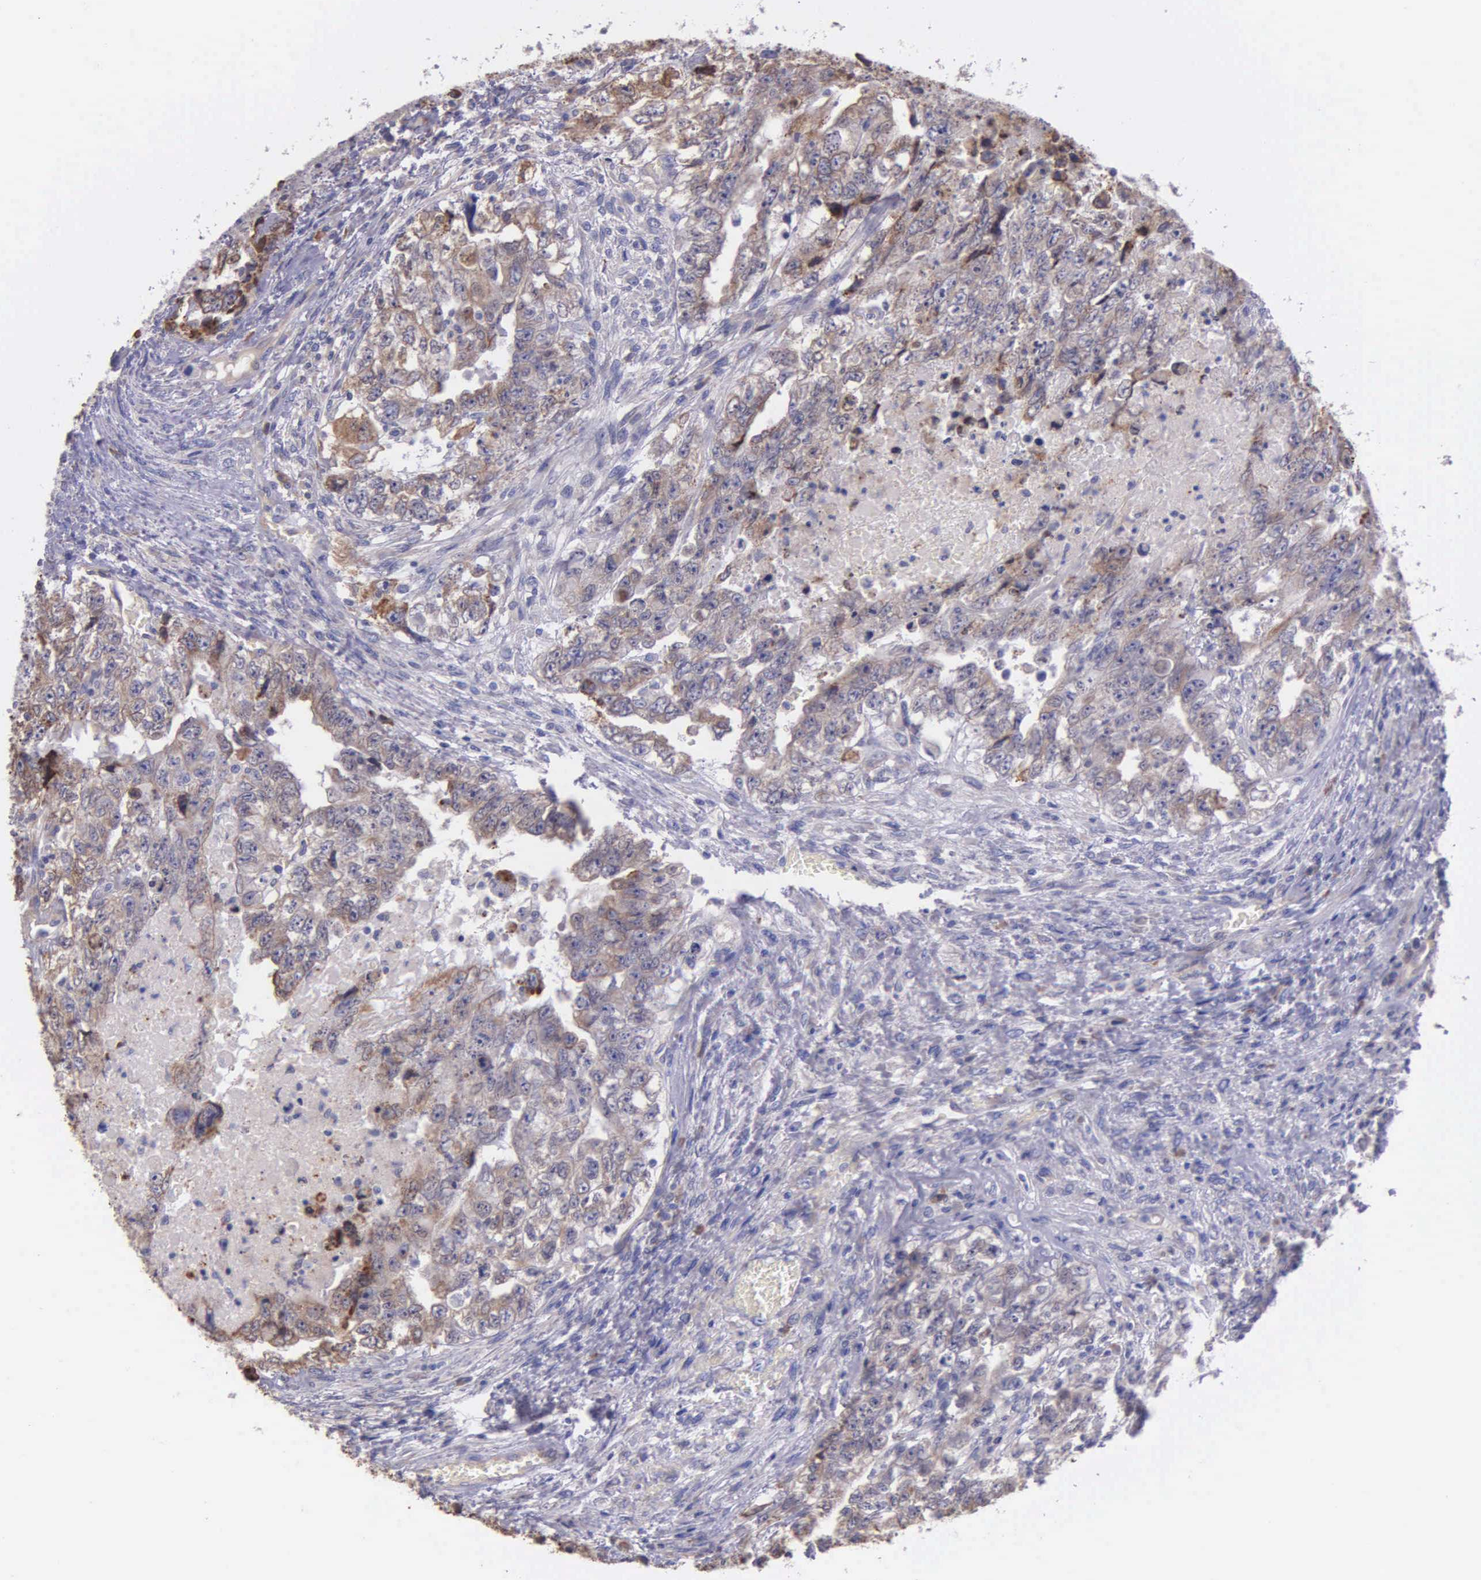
{"staining": {"intensity": "weak", "quantity": ">75%", "location": "cytoplasmic/membranous"}, "tissue": "testis cancer", "cell_type": "Tumor cells", "image_type": "cancer", "snomed": [{"axis": "morphology", "description": "Carcinoma, Embryonal, NOS"}, {"axis": "topography", "description": "Testis"}], "caption": "High-magnification brightfield microscopy of embryonal carcinoma (testis) stained with DAB (brown) and counterstained with hematoxylin (blue). tumor cells exhibit weak cytoplasmic/membranous positivity is appreciated in about>75% of cells.", "gene": "ZC3H12B", "patient": {"sex": "male", "age": 36}}